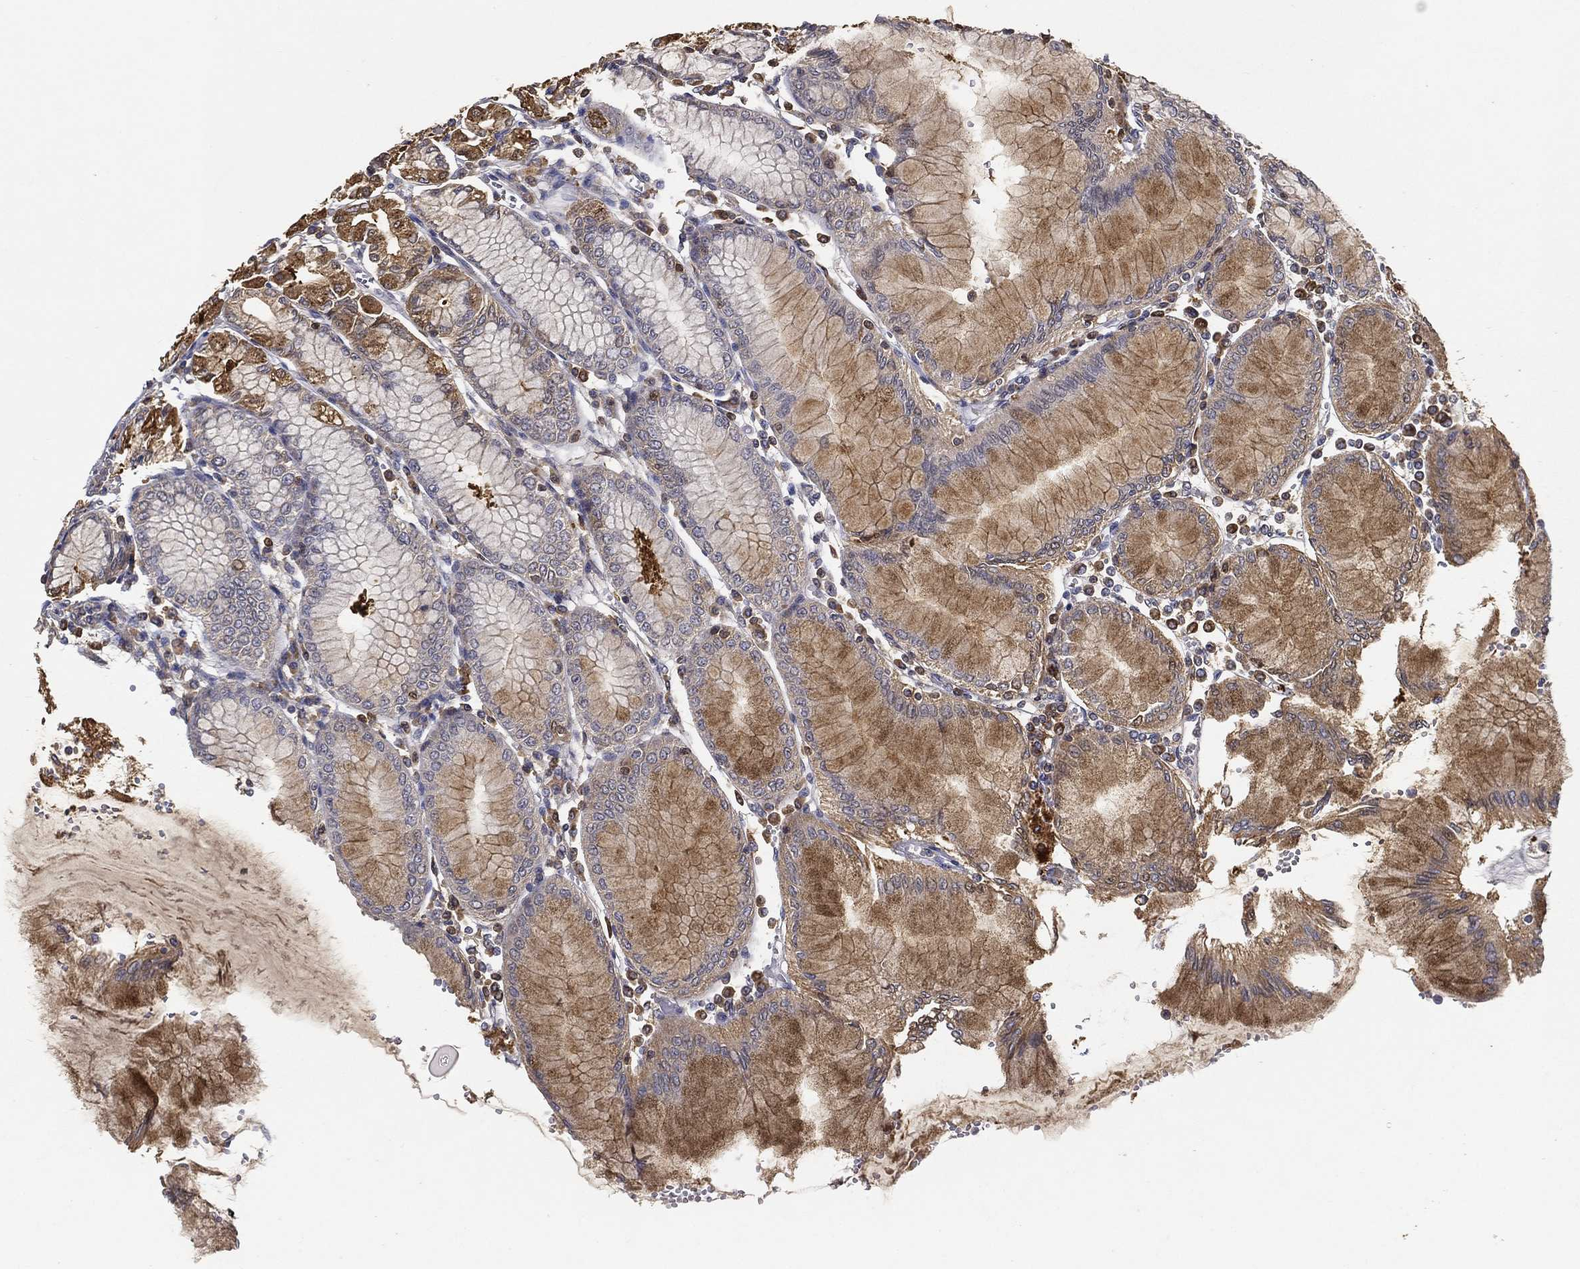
{"staining": {"intensity": "strong", "quantity": "25%-75%", "location": "cytoplasmic/membranous"}, "tissue": "stomach", "cell_type": "Glandular cells", "image_type": "normal", "snomed": [{"axis": "morphology", "description": "Normal tissue, NOS"}, {"axis": "topography", "description": "Skeletal muscle"}, {"axis": "topography", "description": "Stomach"}], "caption": "A histopathology image showing strong cytoplasmic/membranous positivity in approximately 25%-75% of glandular cells in benign stomach, as visualized by brown immunohistochemical staining.", "gene": "MT", "patient": {"sex": "female", "age": 57}}